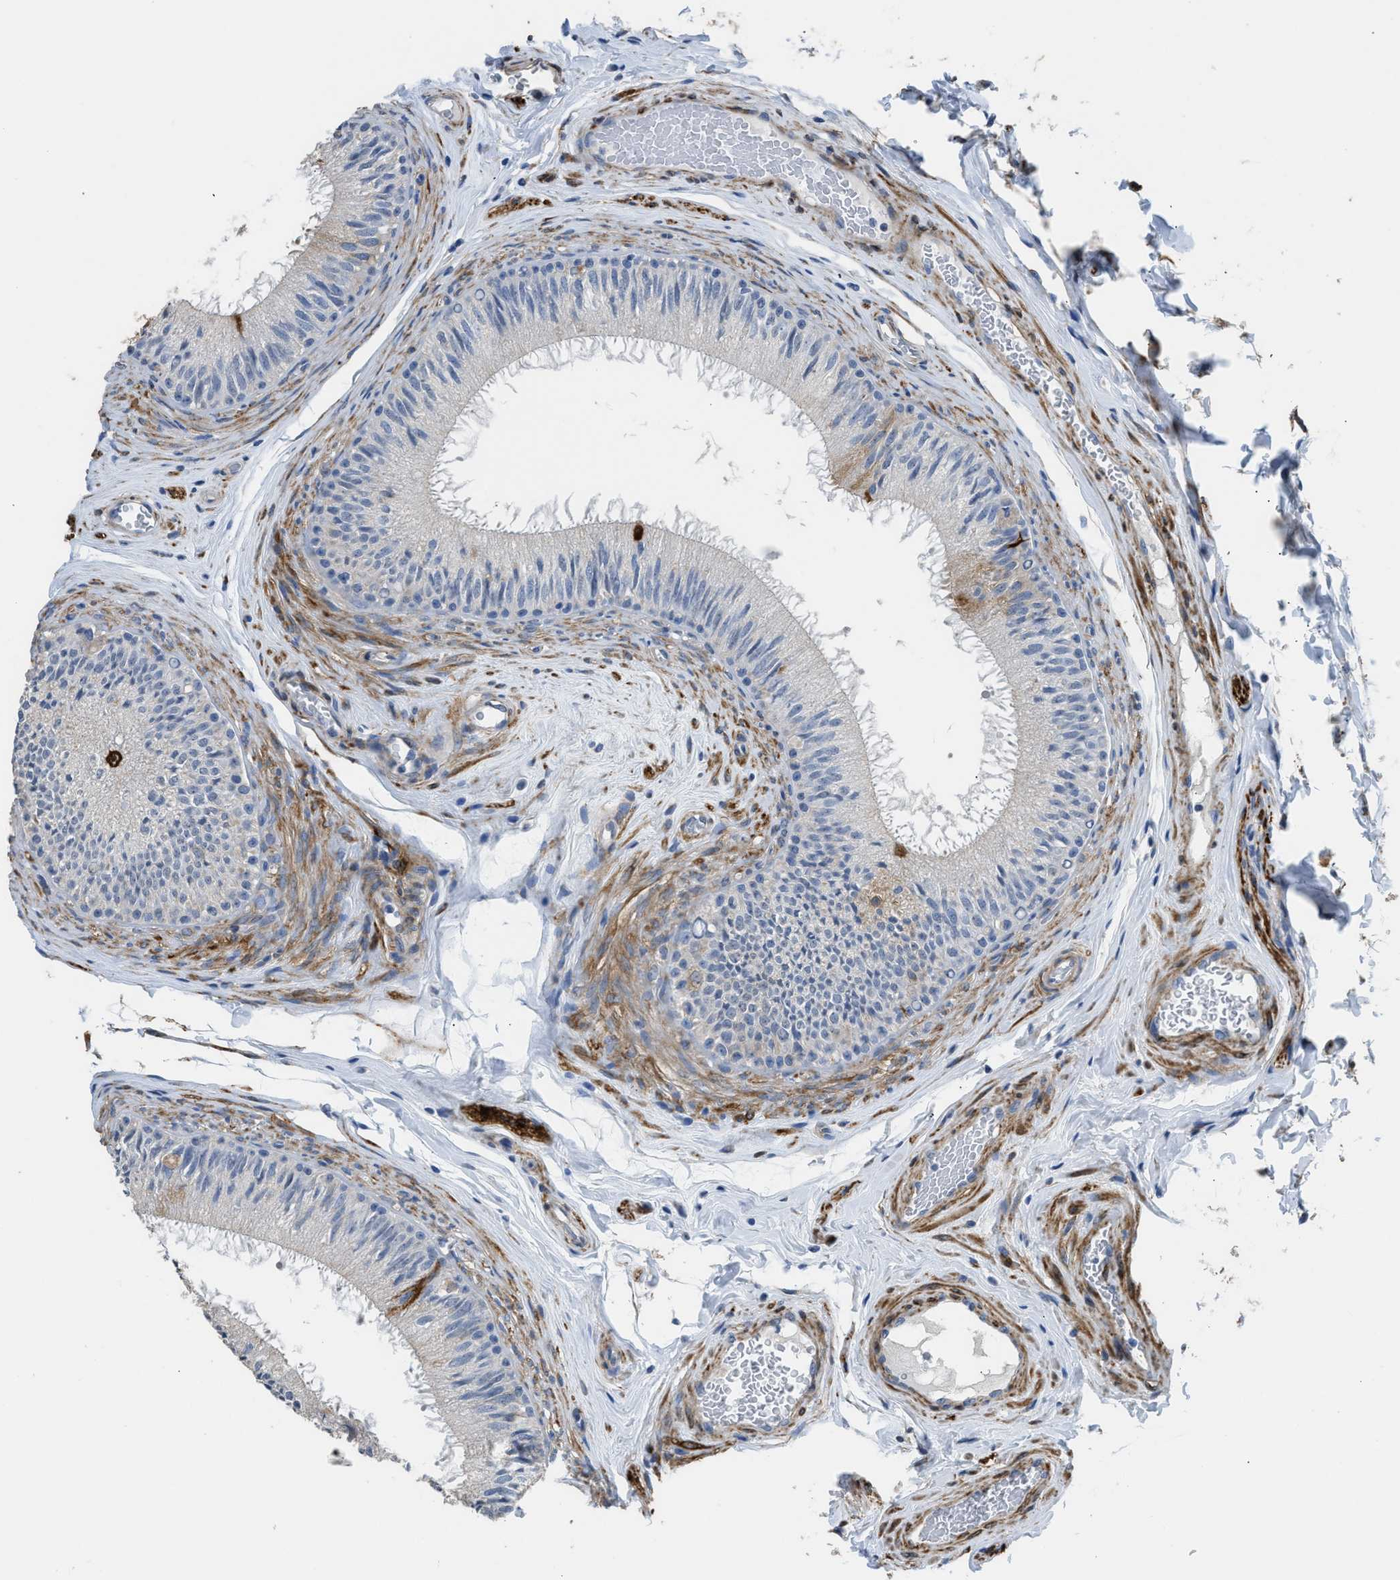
{"staining": {"intensity": "moderate", "quantity": "25%-75%", "location": "cytoplasmic/membranous"}, "tissue": "epididymis", "cell_type": "Glandular cells", "image_type": "normal", "snomed": [{"axis": "morphology", "description": "Normal tissue, NOS"}, {"axis": "topography", "description": "Testis"}, {"axis": "topography", "description": "Epididymis"}], "caption": "IHC (DAB) staining of unremarkable human epididymis displays moderate cytoplasmic/membranous protein staining in approximately 25%-75% of glandular cells. The protein of interest is shown in brown color, while the nuclei are stained blue.", "gene": "ZSWIM5", "patient": {"sex": "male", "age": 36}}